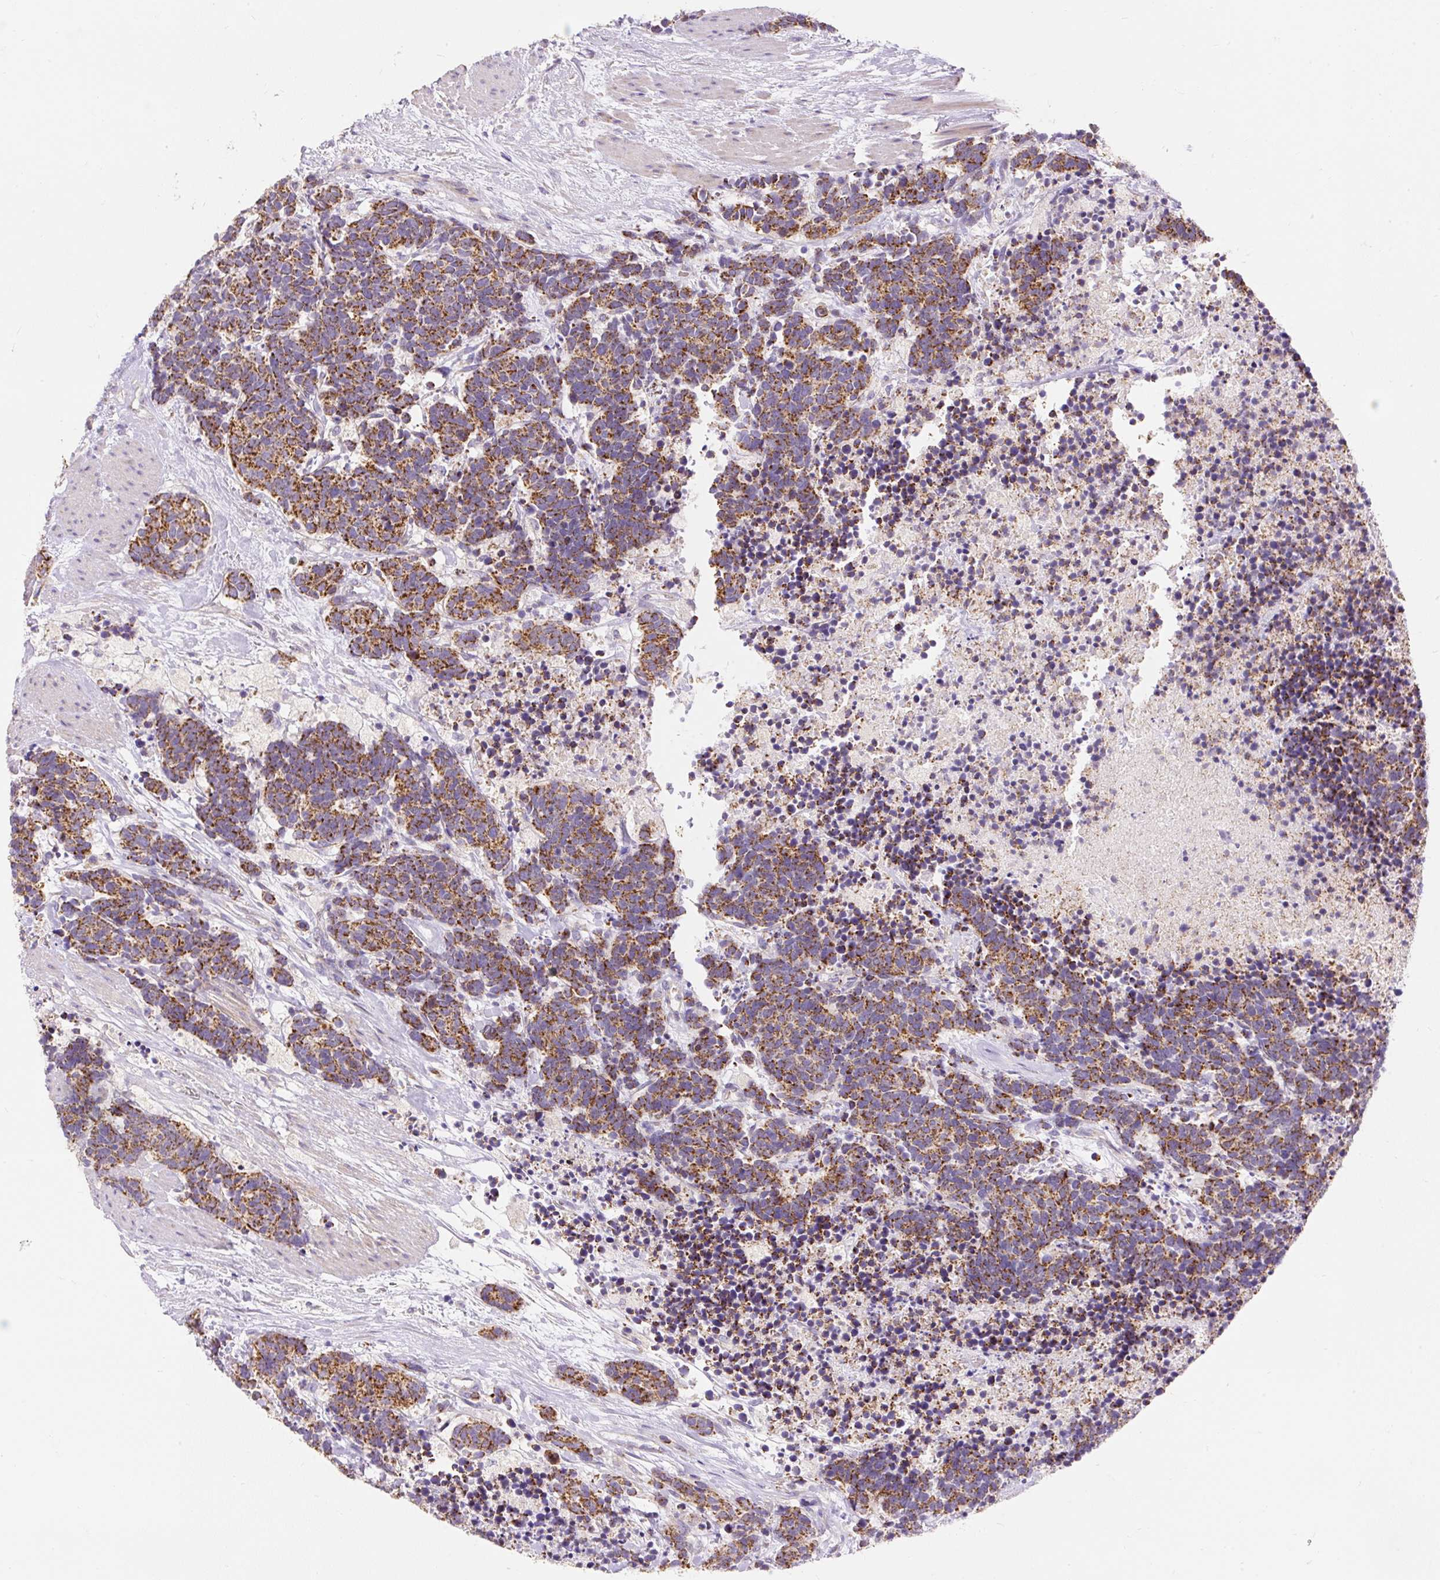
{"staining": {"intensity": "strong", "quantity": ">75%", "location": "cytoplasmic/membranous"}, "tissue": "carcinoid", "cell_type": "Tumor cells", "image_type": "cancer", "snomed": [{"axis": "morphology", "description": "Carcinoma, NOS"}, {"axis": "morphology", "description": "Carcinoid, malignant, NOS"}, {"axis": "topography", "description": "Prostate"}], "caption": "A high amount of strong cytoplasmic/membranous staining is present in approximately >75% of tumor cells in malignant carcinoid tissue.", "gene": "PMAIP1", "patient": {"sex": "male", "age": 57}}